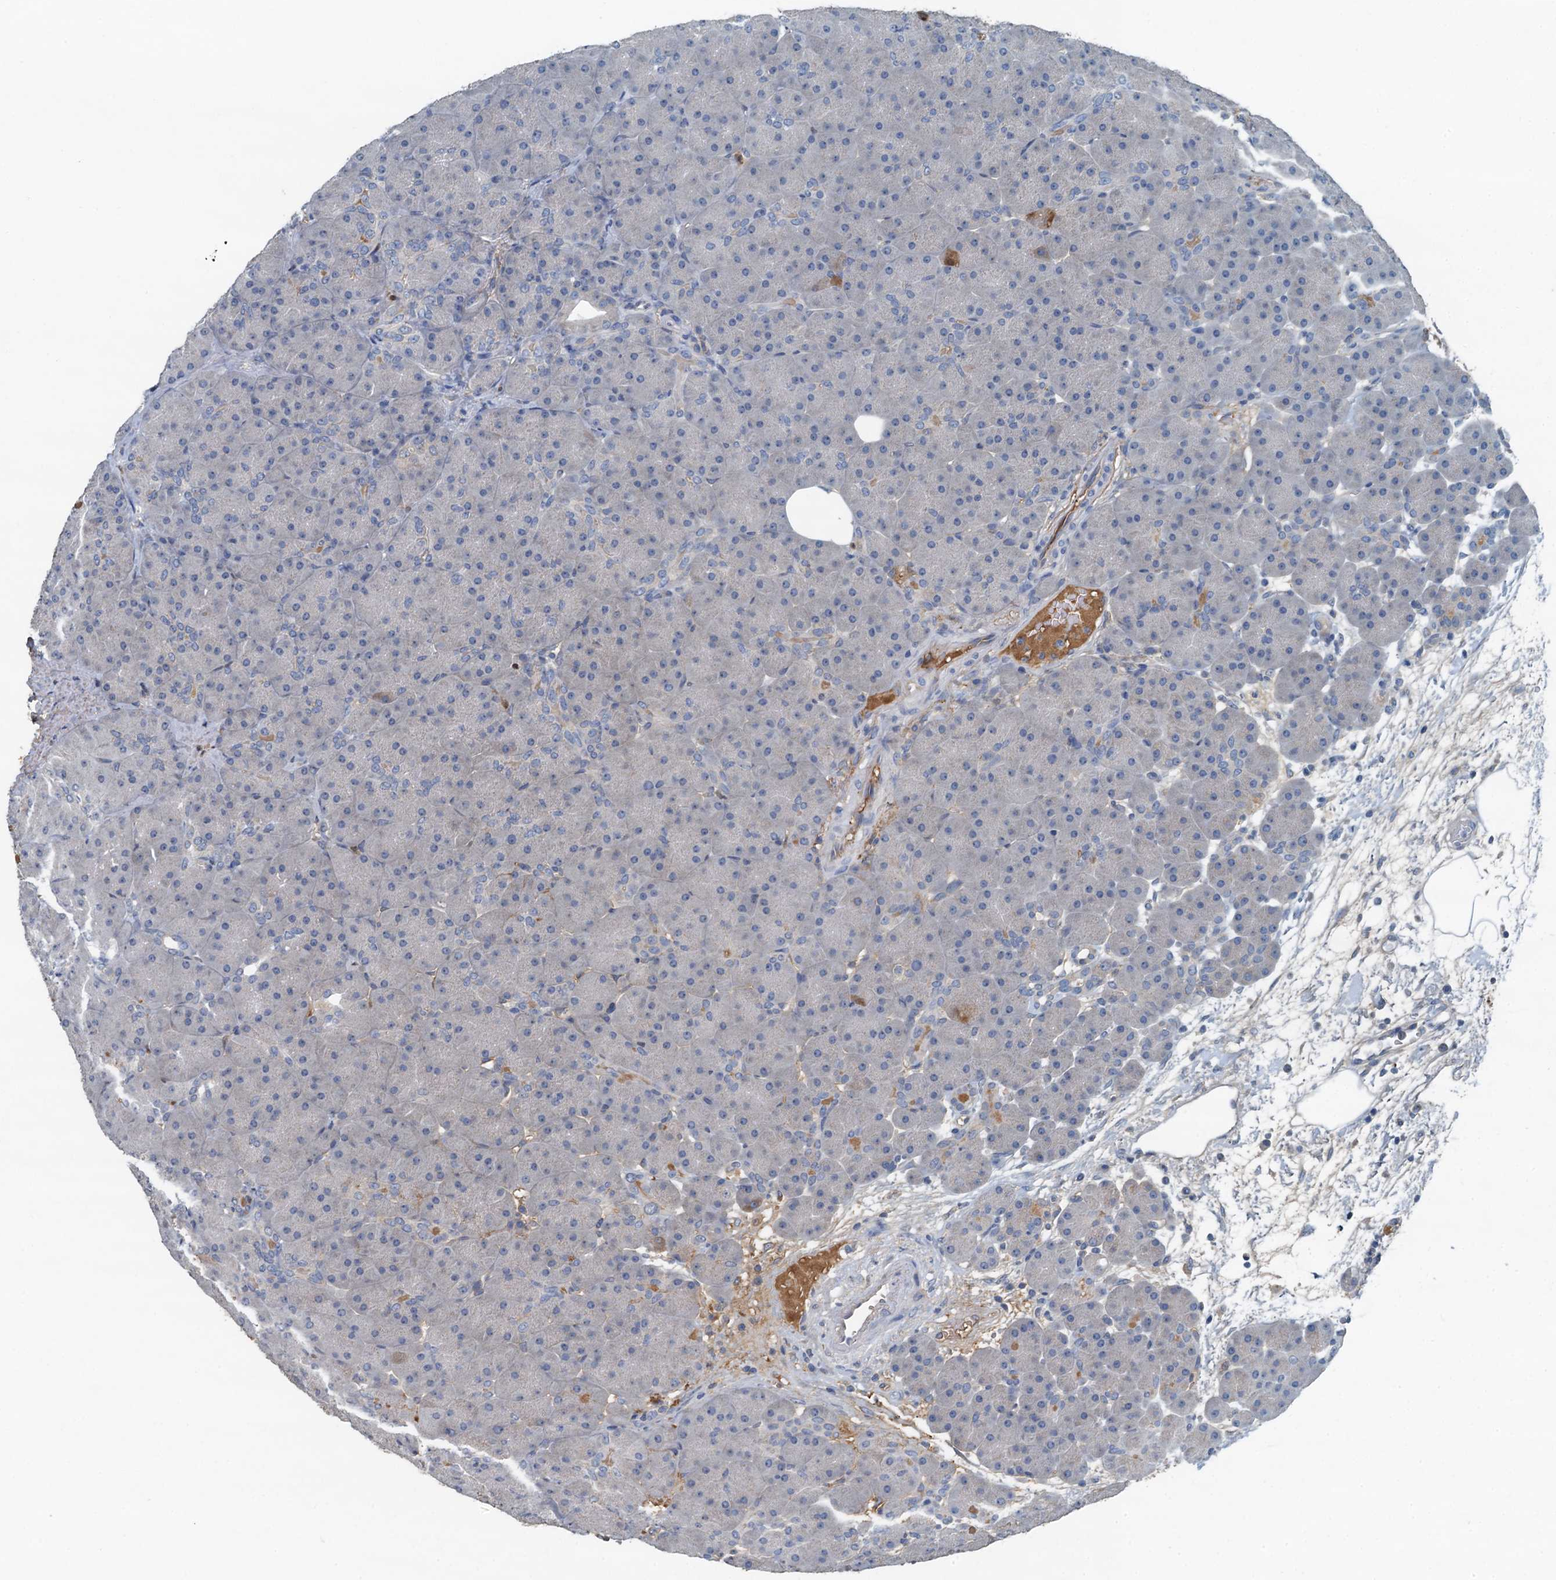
{"staining": {"intensity": "strong", "quantity": "<25%", "location": "cytoplasmic/membranous"}, "tissue": "pancreas", "cell_type": "Exocrine glandular cells", "image_type": "normal", "snomed": [{"axis": "morphology", "description": "Normal tissue, NOS"}, {"axis": "topography", "description": "Pancreas"}], "caption": "Immunohistochemistry micrograph of unremarkable human pancreas stained for a protein (brown), which shows medium levels of strong cytoplasmic/membranous expression in approximately <25% of exocrine glandular cells.", "gene": "LSM14B", "patient": {"sex": "male", "age": 66}}